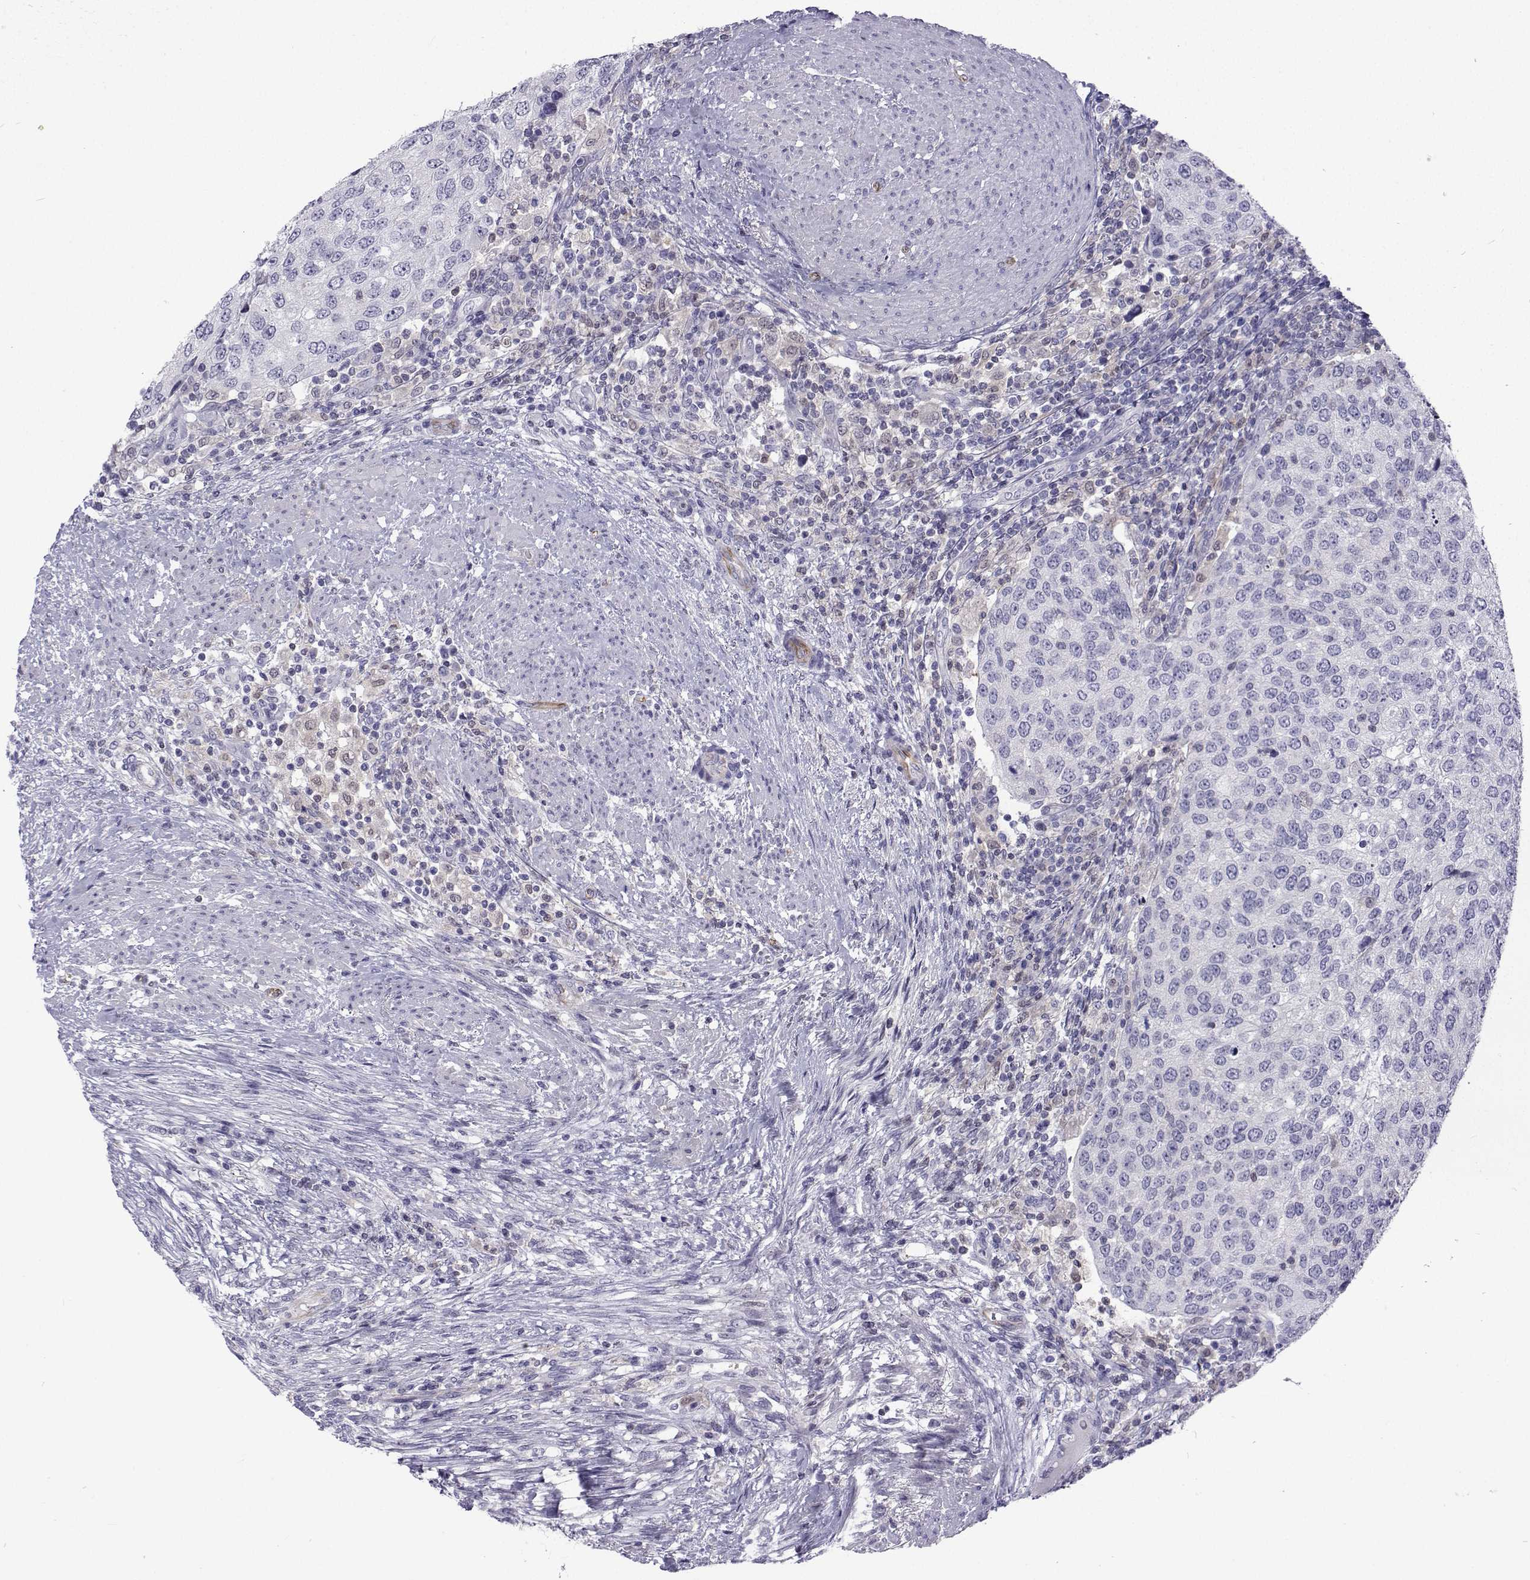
{"staining": {"intensity": "negative", "quantity": "none", "location": "none"}, "tissue": "urothelial cancer", "cell_type": "Tumor cells", "image_type": "cancer", "snomed": [{"axis": "morphology", "description": "Urothelial carcinoma, High grade"}, {"axis": "topography", "description": "Urinary bladder"}], "caption": "DAB immunohistochemical staining of high-grade urothelial carcinoma shows no significant expression in tumor cells.", "gene": "GALM", "patient": {"sex": "female", "age": 78}}